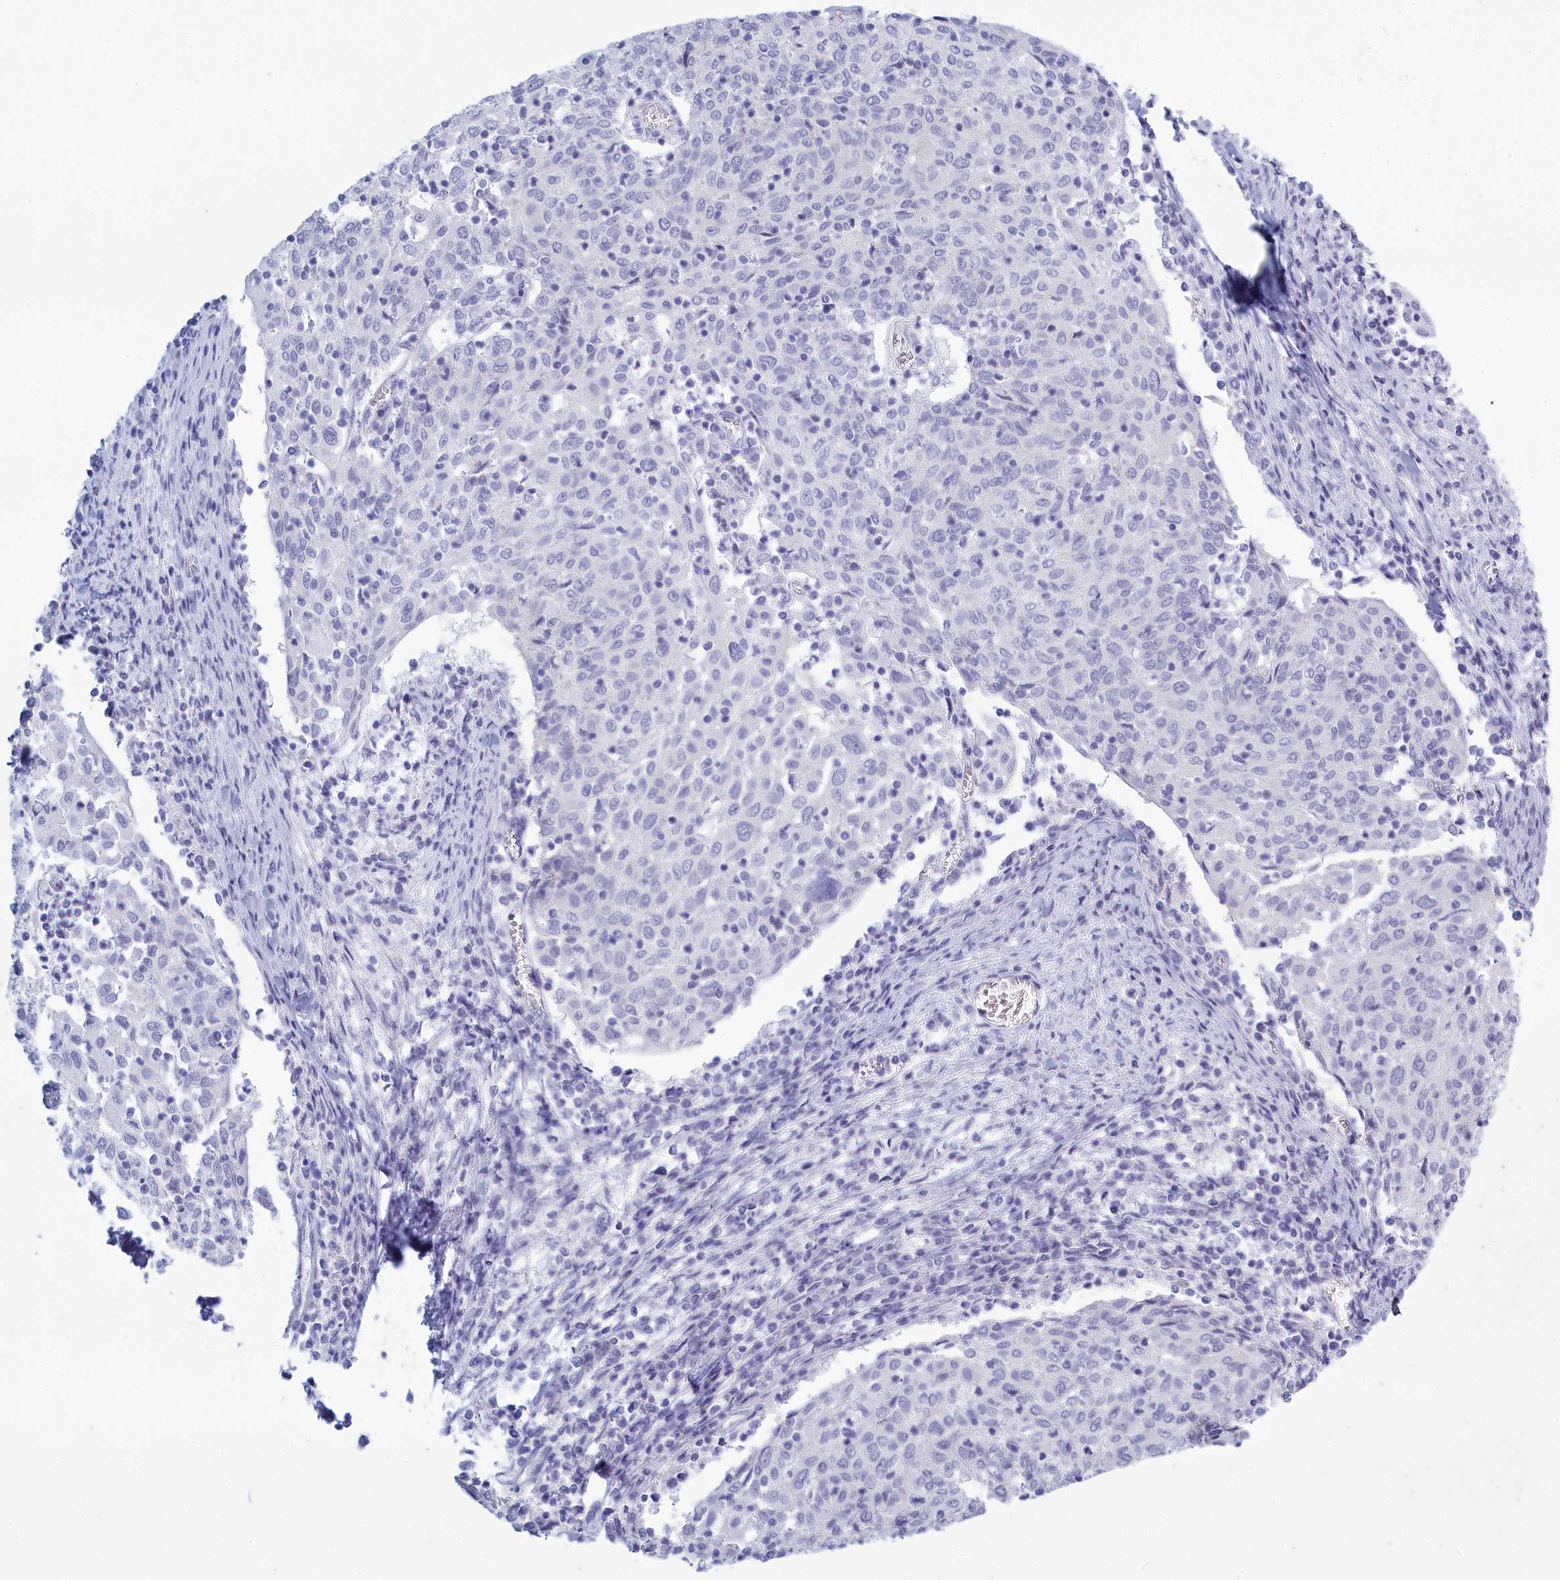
{"staining": {"intensity": "negative", "quantity": "none", "location": "none"}, "tissue": "cervical cancer", "cell_type": "Tumor cells", "image_type": "cancer", "snomed": [{"axis": "morphology", "description": "Squamous cell carcinoma, NOS"}, {"axis": "topography", "description": "Cervix"}], "caption": "The IHC image has no significant positivity in tumor cells of cervical cancer tissue. (Brightfield microscopy of DAB (3,3'-diaminobenzidine) immunohistochemistry (IHC) at high magnification).", "gene": "TMEM97", "patient": {"sex": "female", "age": 52}}